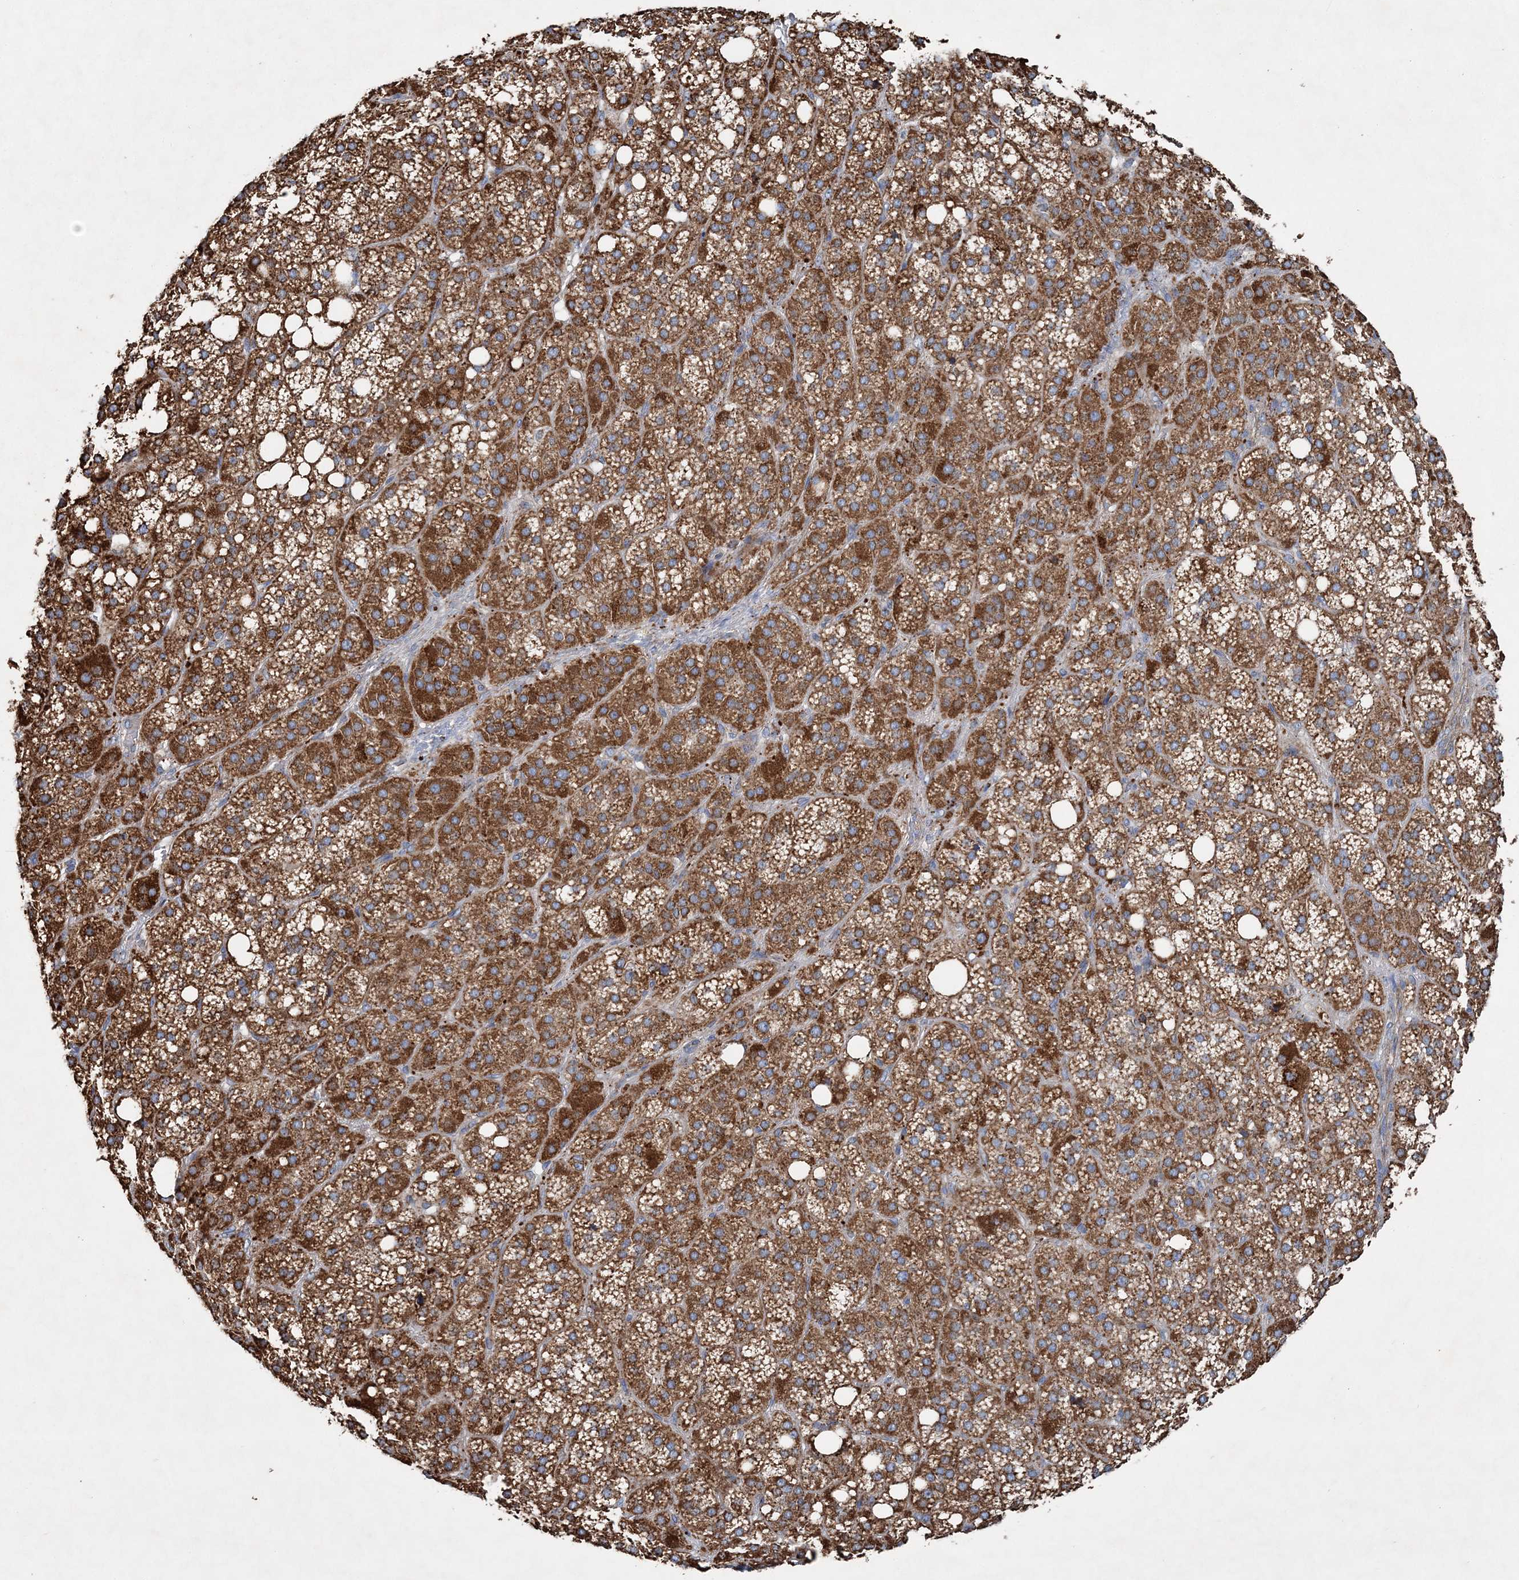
{"staining": {"intensity": "strong", "quantity": ">75%", "location": "cytoplasmic/membranous"}, "tissue": "adrenal gland", "cell_type": "Glandular cells", "image_type": "normal", "snomed": [{"axis": "morphology", "description": "Normal tissue, NOS"}, {"axis": "topography", "description": "Adrenal gland"}], "caption": "Immunohistochemical staining of normal adrenal gland shows >75% levels of strong cytoplasmic/membranous protein staining in about >75% of glandular cells.", "gene": "SPAG16", "patient": {"sex": "female", "age": 59}}